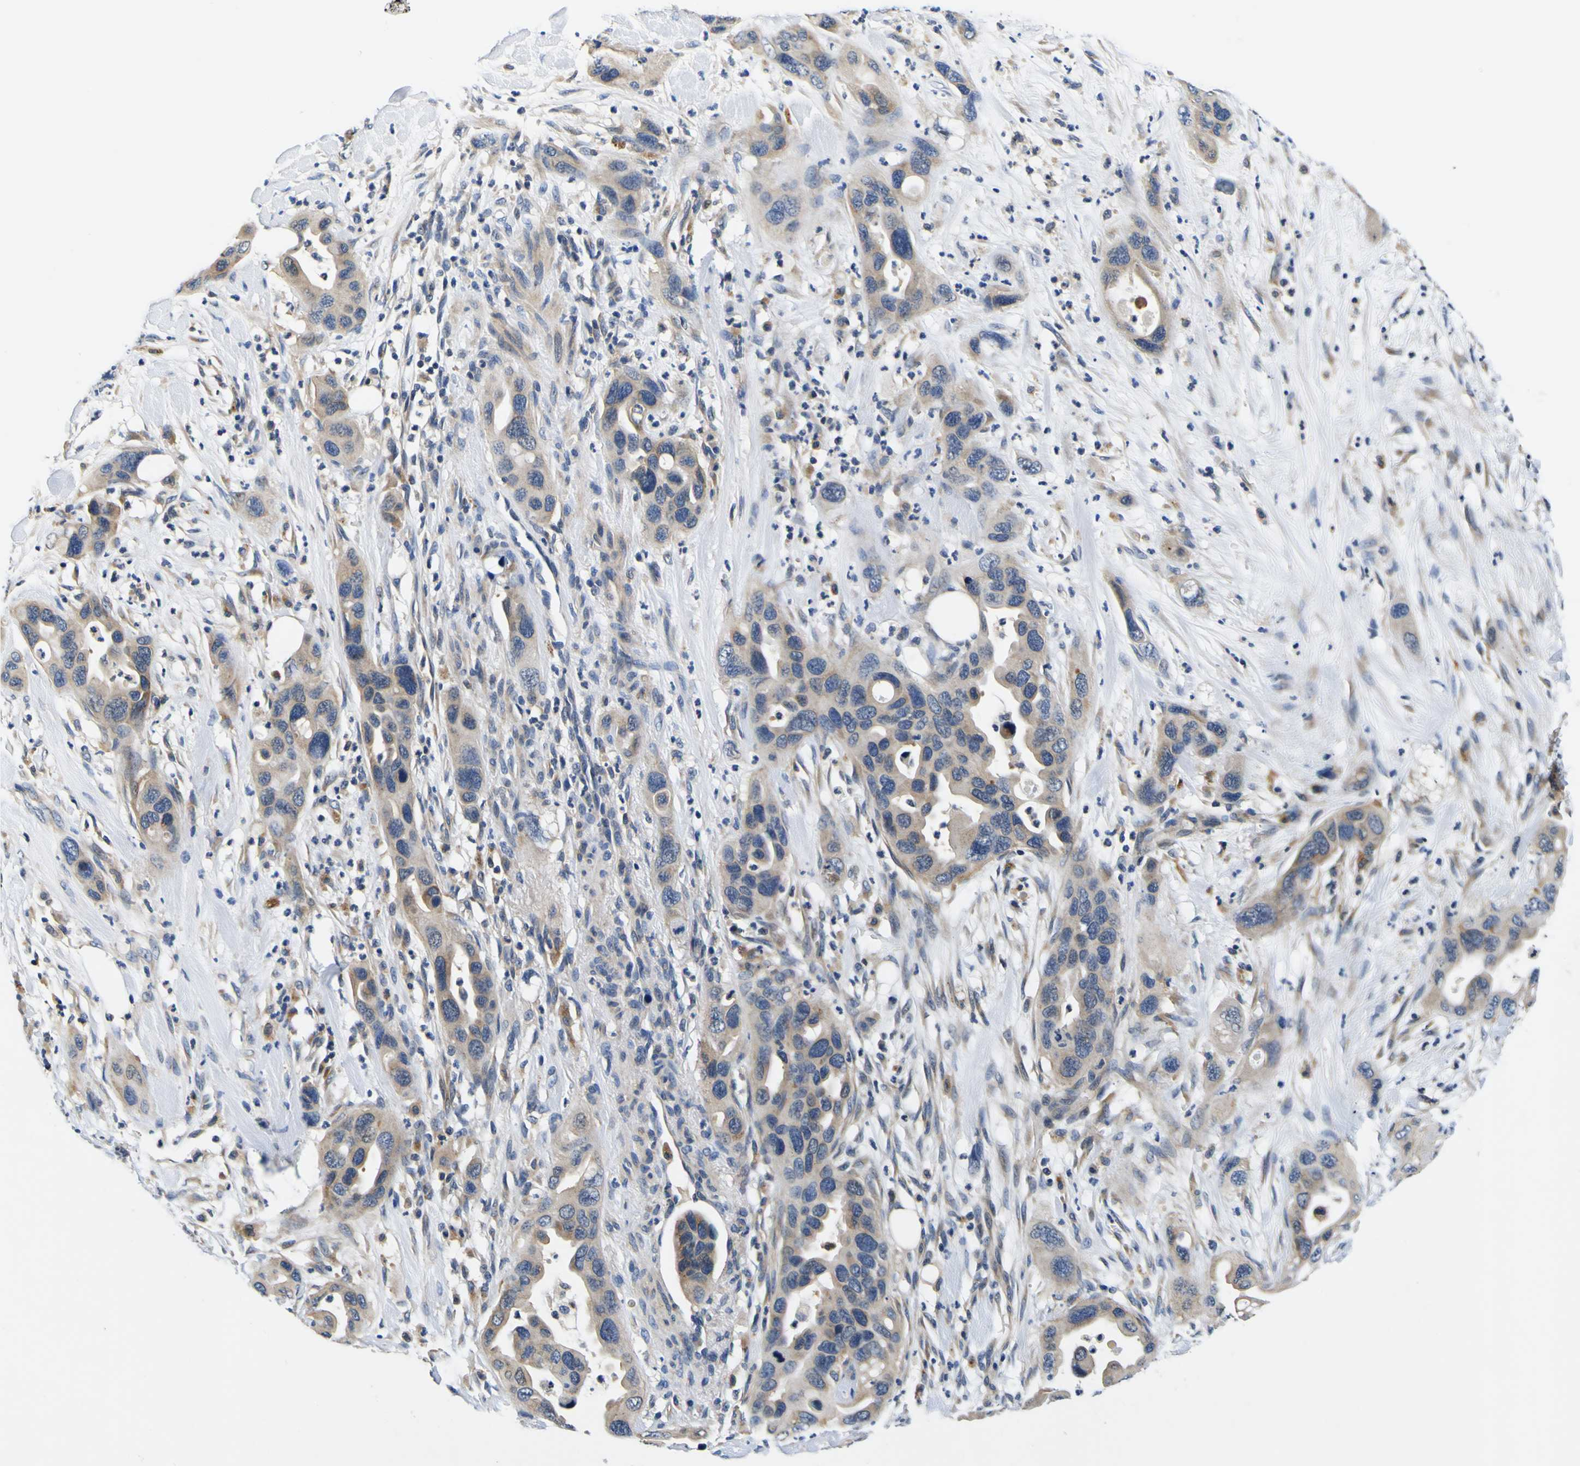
{"staining": {"intensity": "weak", "quantity": ">75%", "location": "cytoplasmic/membranous"}, "tissue": "pancreatic cancer", "cell_type": "Tumor cells", "image_type": "cancer", "snomed": [{"axis": "morphology", "description": "Adenocarcinoma, NOS"}, {"axis": "topography", "description": "Pancreas"}], "caption": "Immunohistochemical staining of pancreatic cancer (adenocarcinoma) demonstrates low levels of weak cytoplasmic/membranous staining in approximately >75% of tumor cells.", "gene": "TNIK", "patient": {"sex": "female", "age": 71}}